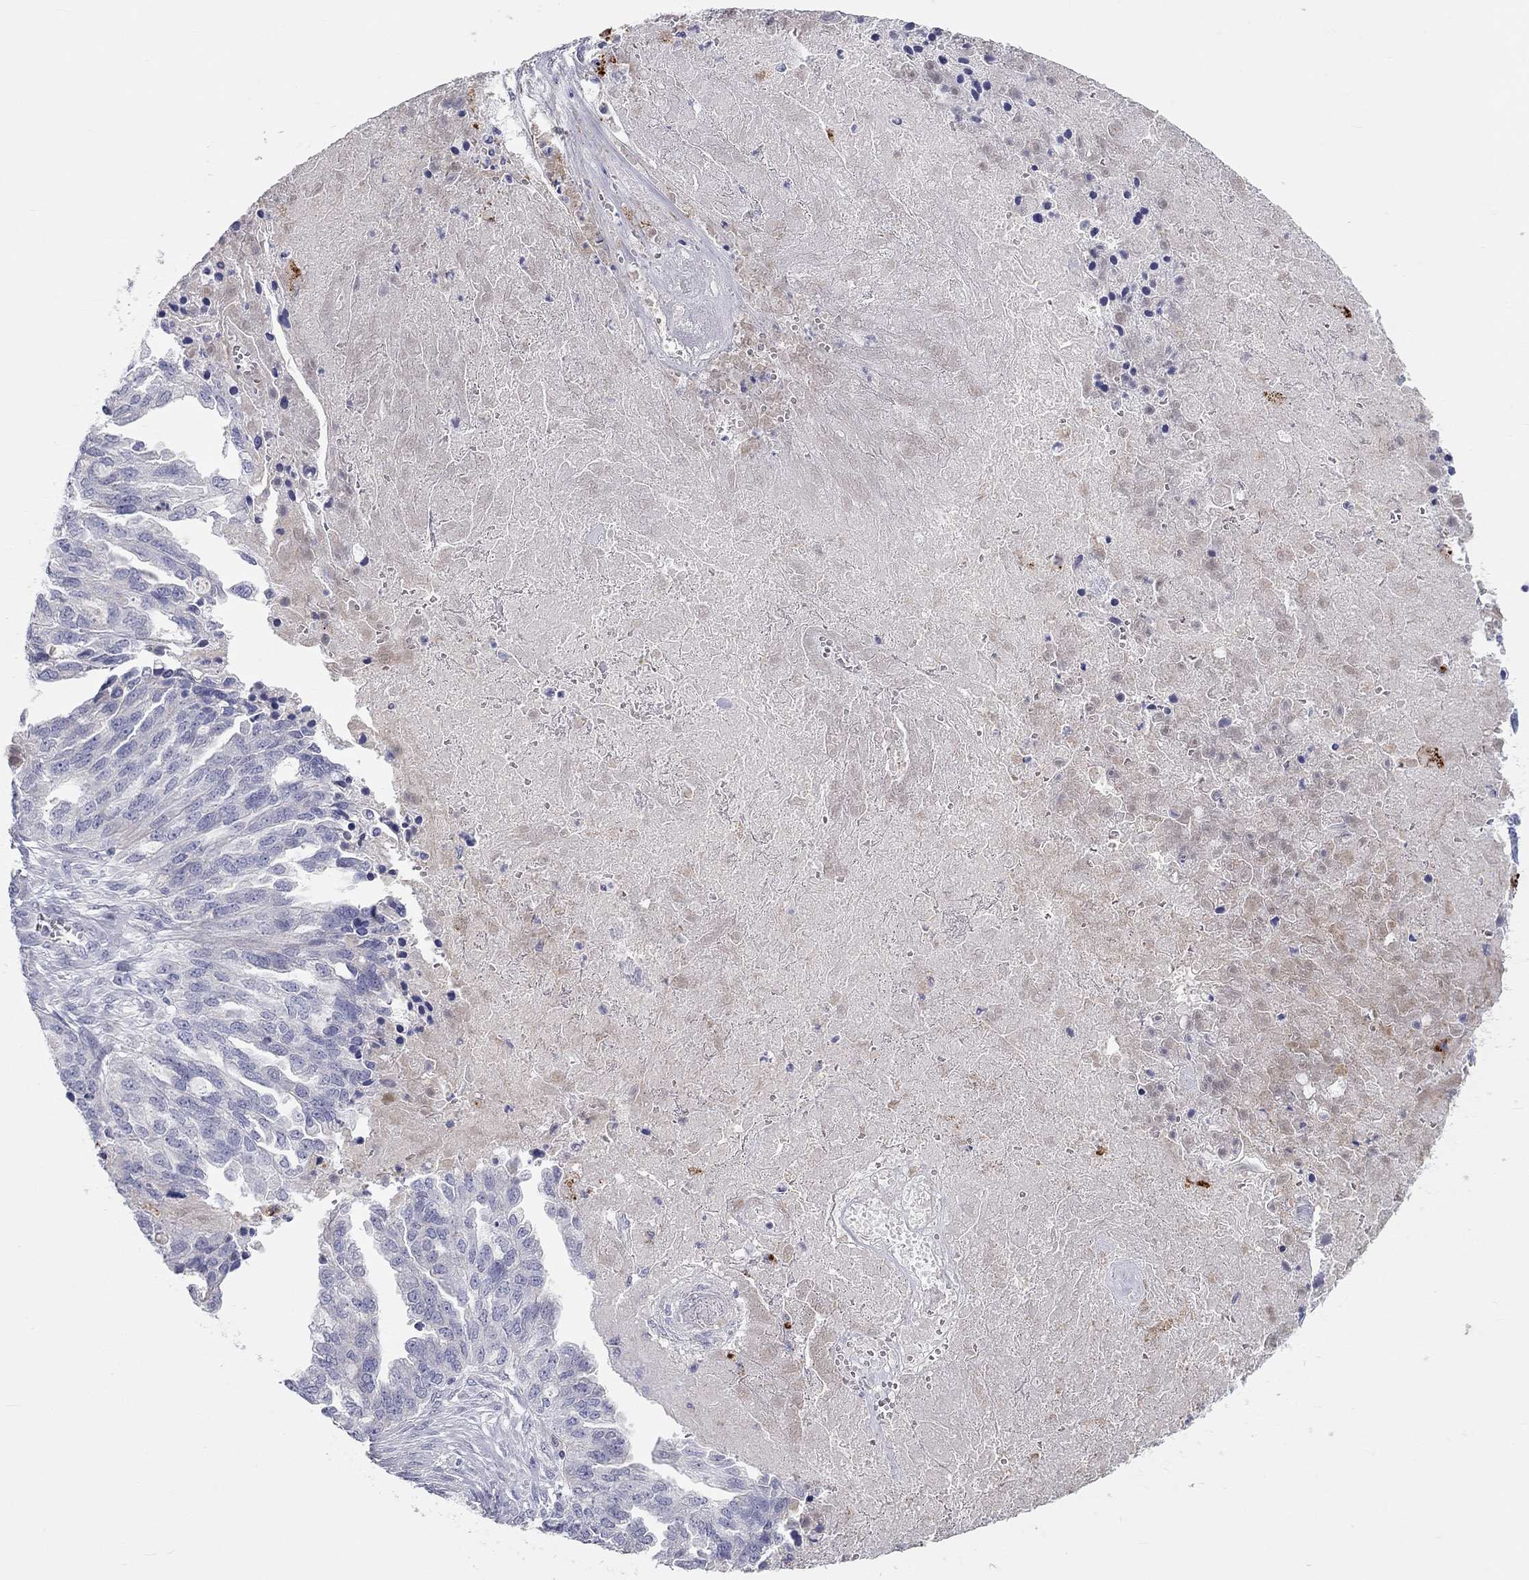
{"staining": {"intensity": "negative", "quantity": "none", "location": "none"}, "tissue": "ovarian cancer", "cell_type": "Tumor cells", "image_type": "cancer", "snomed": [{"axis": "morphology", "description": "Cystadenocarcinoma, serous, NOS"}, {"axis": "topography", "description": "Ovary"}], "caption": "A histopathology image of ovarian cancer (serous cystadenocarcinoma) stained for a protein displays no brown staining in tumor cells.", "gene": "ST7L", "patient": {"sex": "female", "age": 51}}